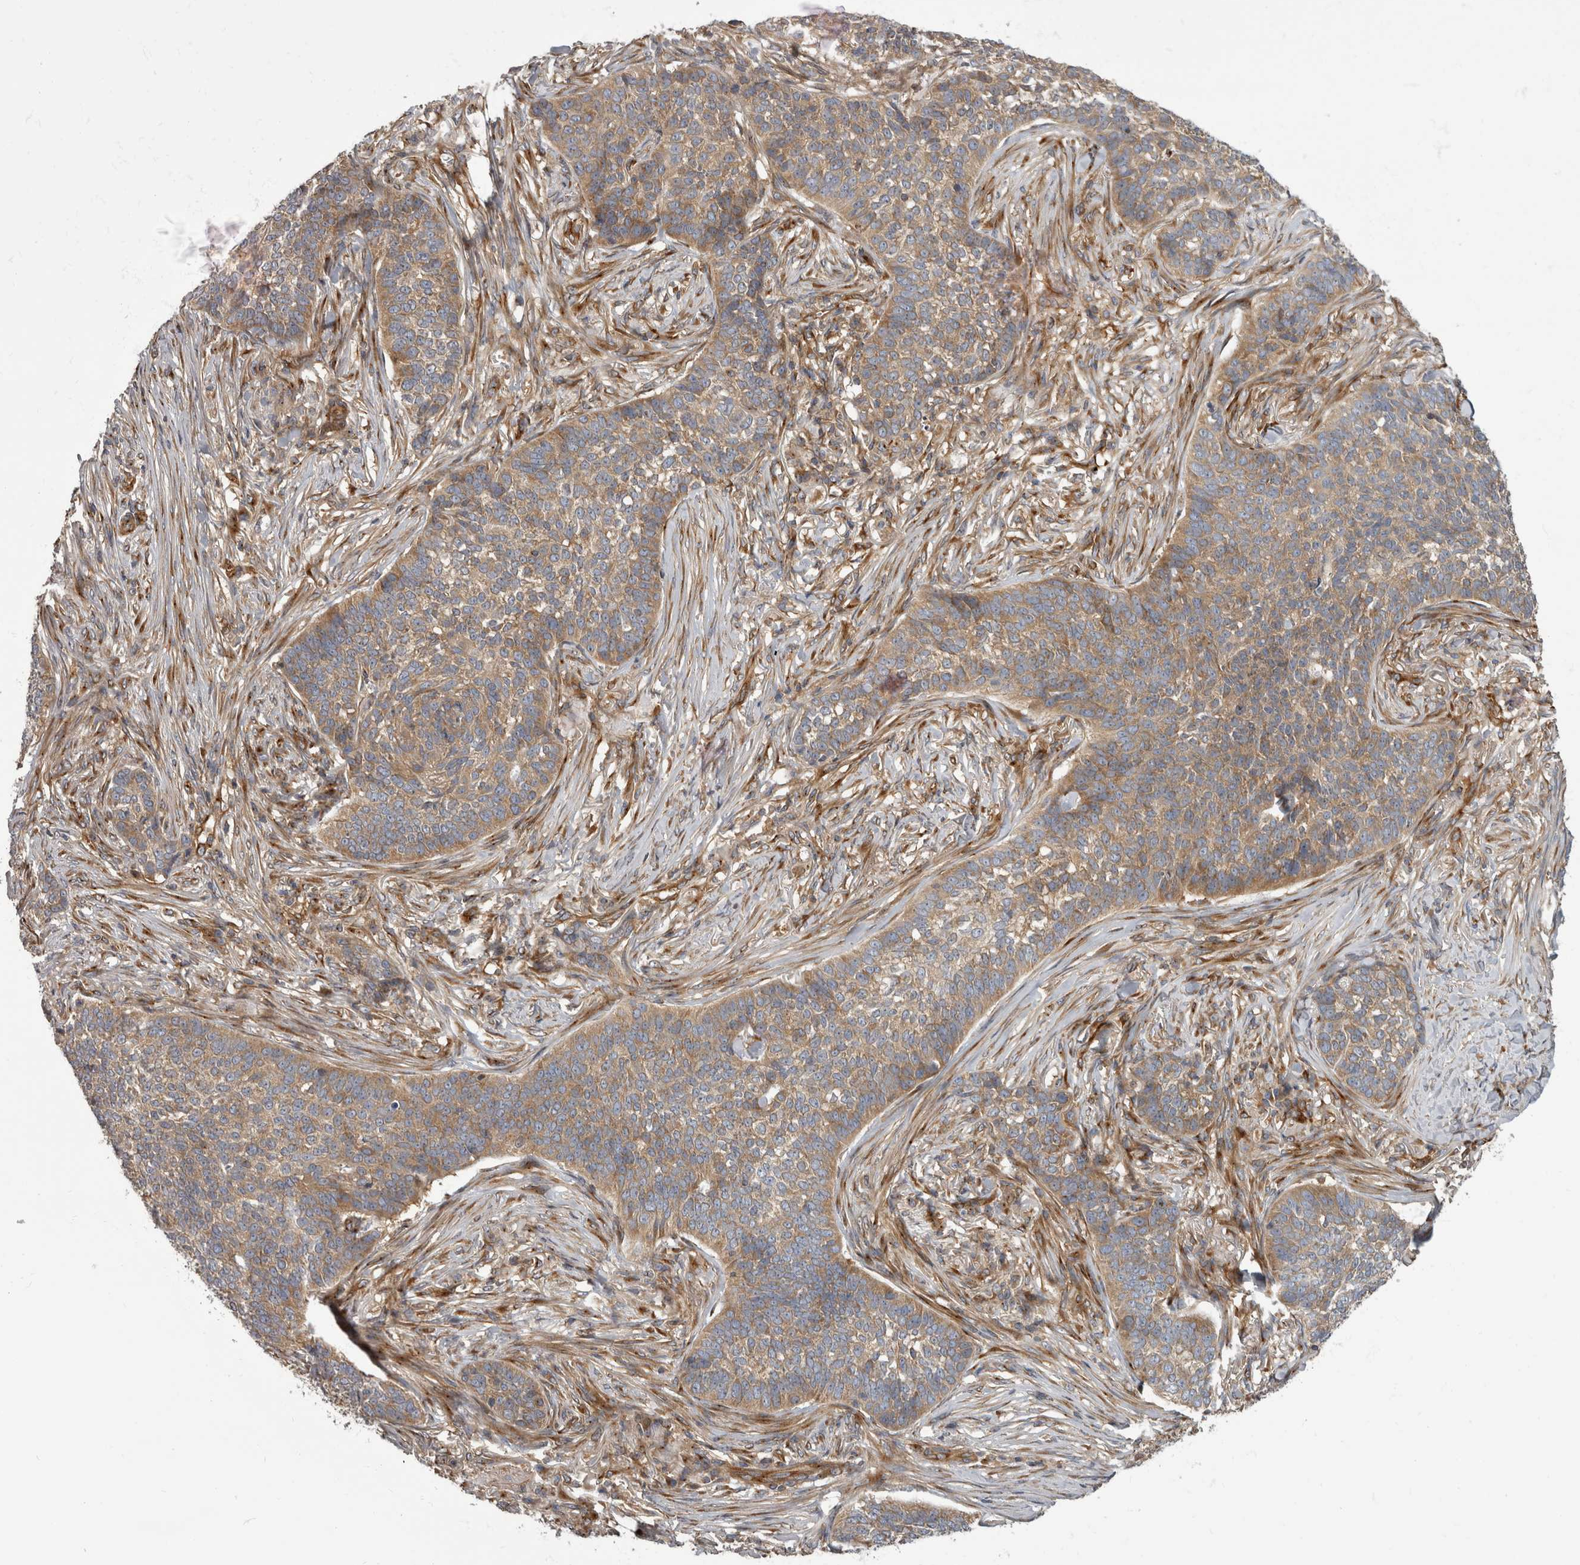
{"staining": {"intensity": "moderate", "quantity": ">75%", "location": "cytoplasmic/membranous"}, "tissue": "skin cancer", "cell_type": "Tumor cells", "image_type": "cancer", "snomed": [{"axis": "morphology", "description": "Basal cell carcinoma"}, {"axis": "topography", "description": "Skin"}], "caption": "The immunohistochemical stain shows moderate cytoplasmic/membranous expression in tumor cells of skin basal cell carcinoma tissue.", "gene": "HOOK3", "patient": {"sex": "male", "age": 85}}